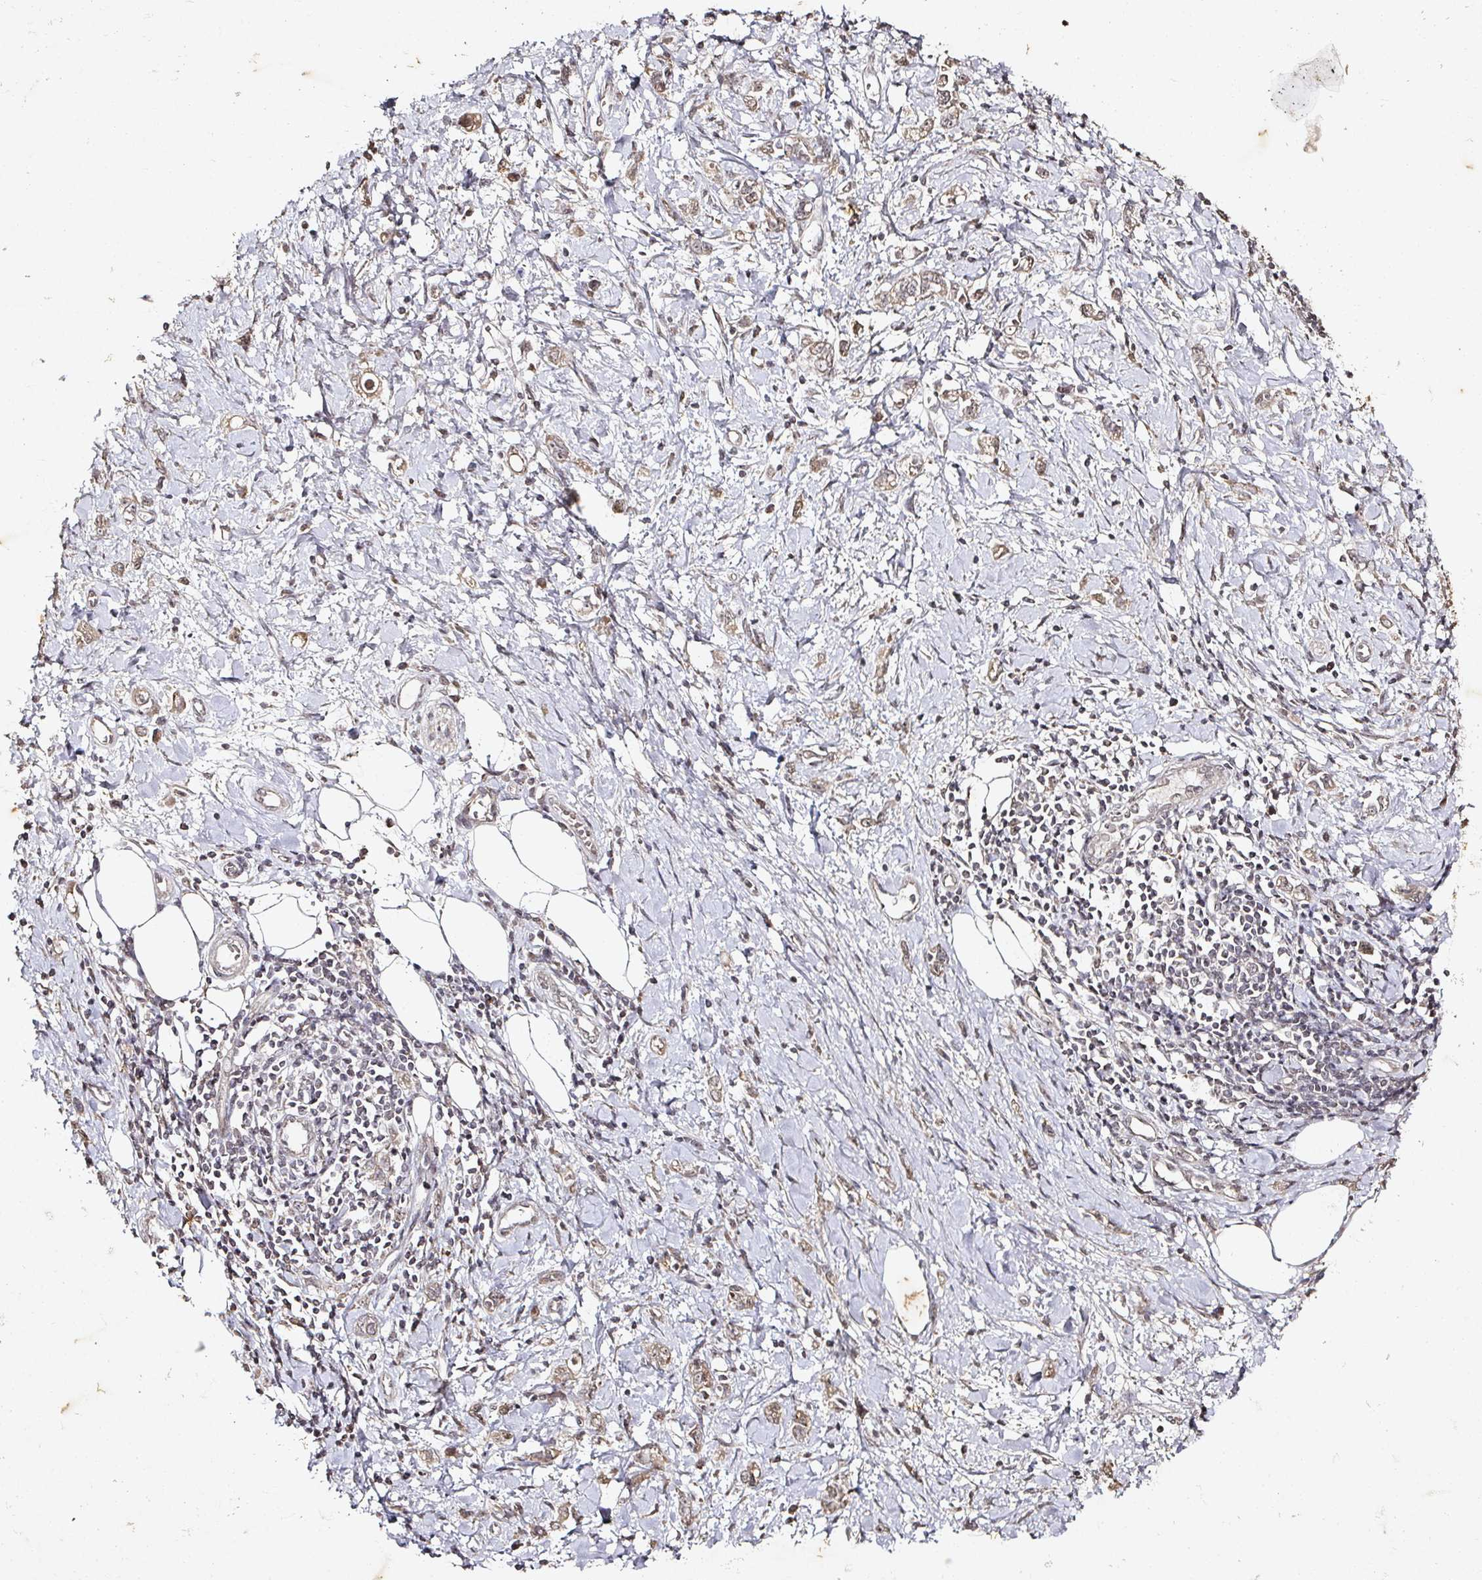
{"staining": {"intensity": "weak", "quantity": ">75%", "location": "cytoplasmic/membranous,nuclear"}, "tissue": "stomach cancer", "cell_type": "Tumor cells", "image_type": "cancer", "snomed": [{"axis": "morphology", "description": "Adenocarcinoma, NOS"}, {"axis": "topography", "description": "Stomach"}], "caption": "IHC image of adenocarcinoma (stomach) stained for a protein (brown), which reveals low levels of weak cytoplasmic/membranous and nuclear expression in about >75% of tumor cells.", "gene": "CAPN5", "patient": {"sex": "female", "age": 76}}